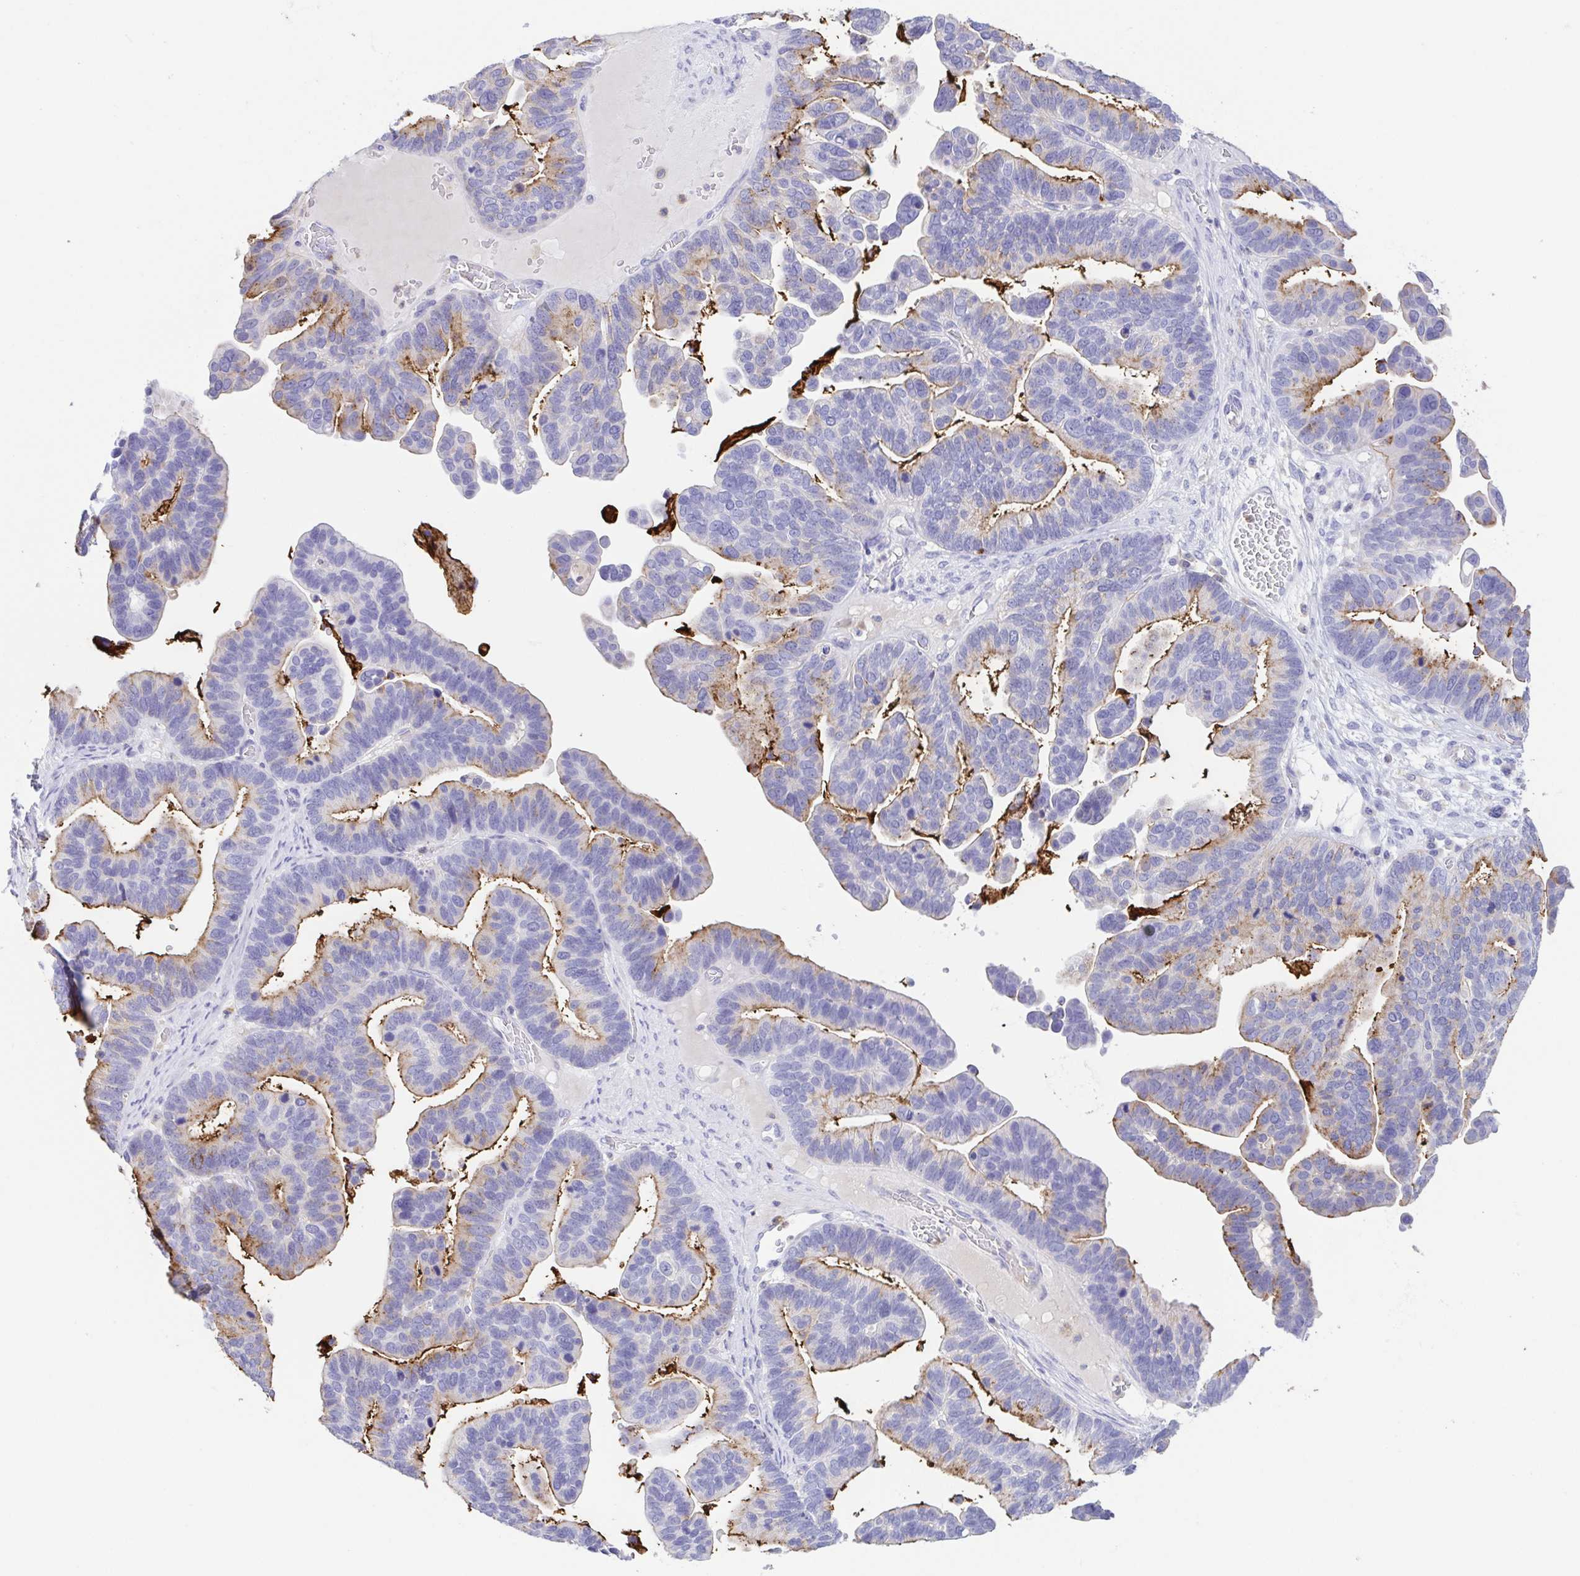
{"staining": {"intensity": "moderate", "quantity": "25%-75%", "location": "cytoplasmic/membranous"}, "tissue": "ovarian cancer", "cell_type": "Tumor cells", "image_type": "cancer", "snomed": [{"axis": "morphology", "description": "Cystadenocarcinoma, serous, NOS"}, {"axis": "topography", "description": "Ovary"}], "caption": "Immunohistochemistry (IHC) (DAB) staining of human ovarian cancer demonstrates moderate cytoplasmic/membranous protein staining in about 25%-75% of tumor cells. The staining is performed using DAB brown chromogen to label protein expression. The nuclei are counter-stained blue using hematoxylin.", "gene": "ARPP21", "patient": {"sex": "female", "age": 56}}